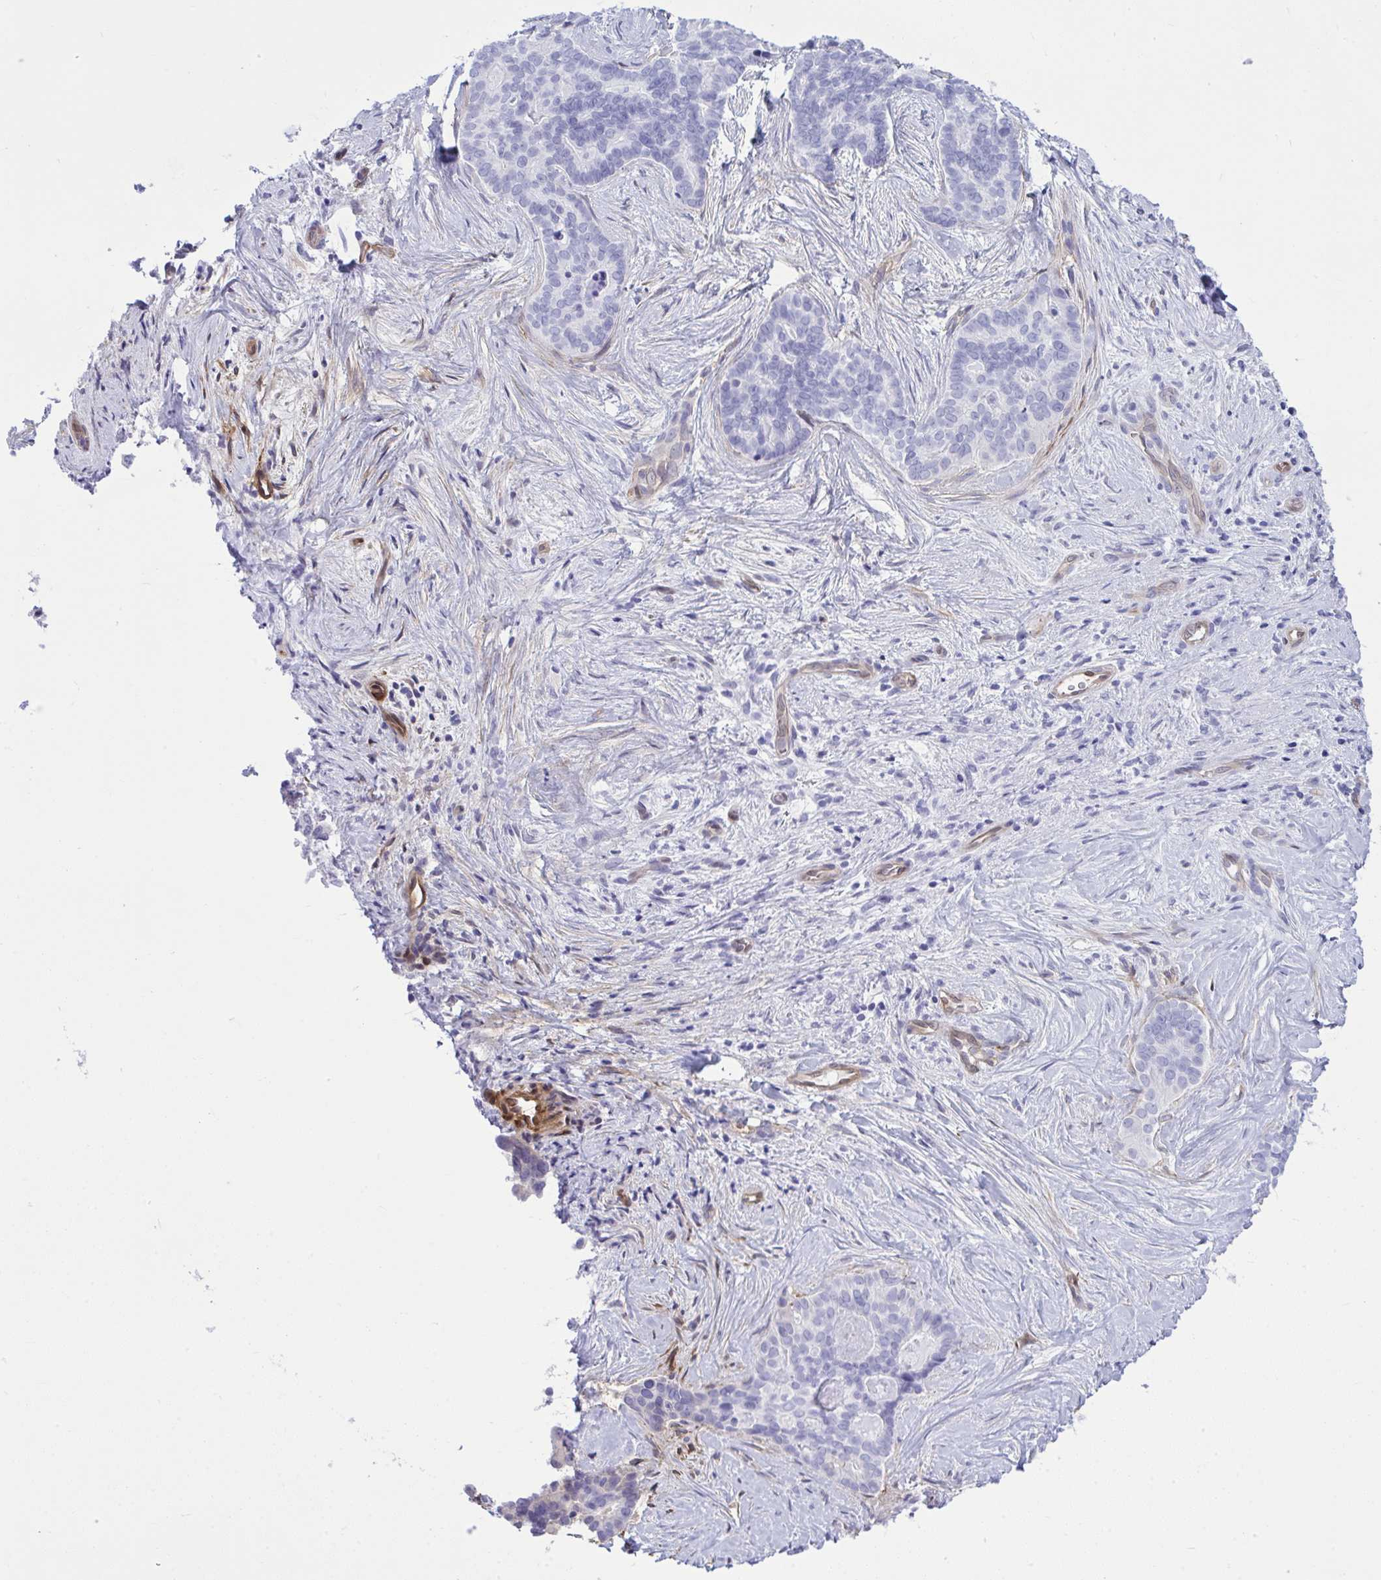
{"staining": {"intensity": "negative", "quantity": "none", "location": "none"}, "tissue": "liver cancer", "cell_type": "Tumor cells", "image_type": "cancer", "snomed": [{"axis": "morphology", "description": "Cholangiocarcinoma"}, {"axis": "topography", "description": "Liver"}], "caption": "High power microscopy image of an IHC image of liver cancer (cholangiocarcinoma), revealing no significant staining in tumor cells.", "gene": "LIMS2", "patient": {"sex": "female", "age": 64}}